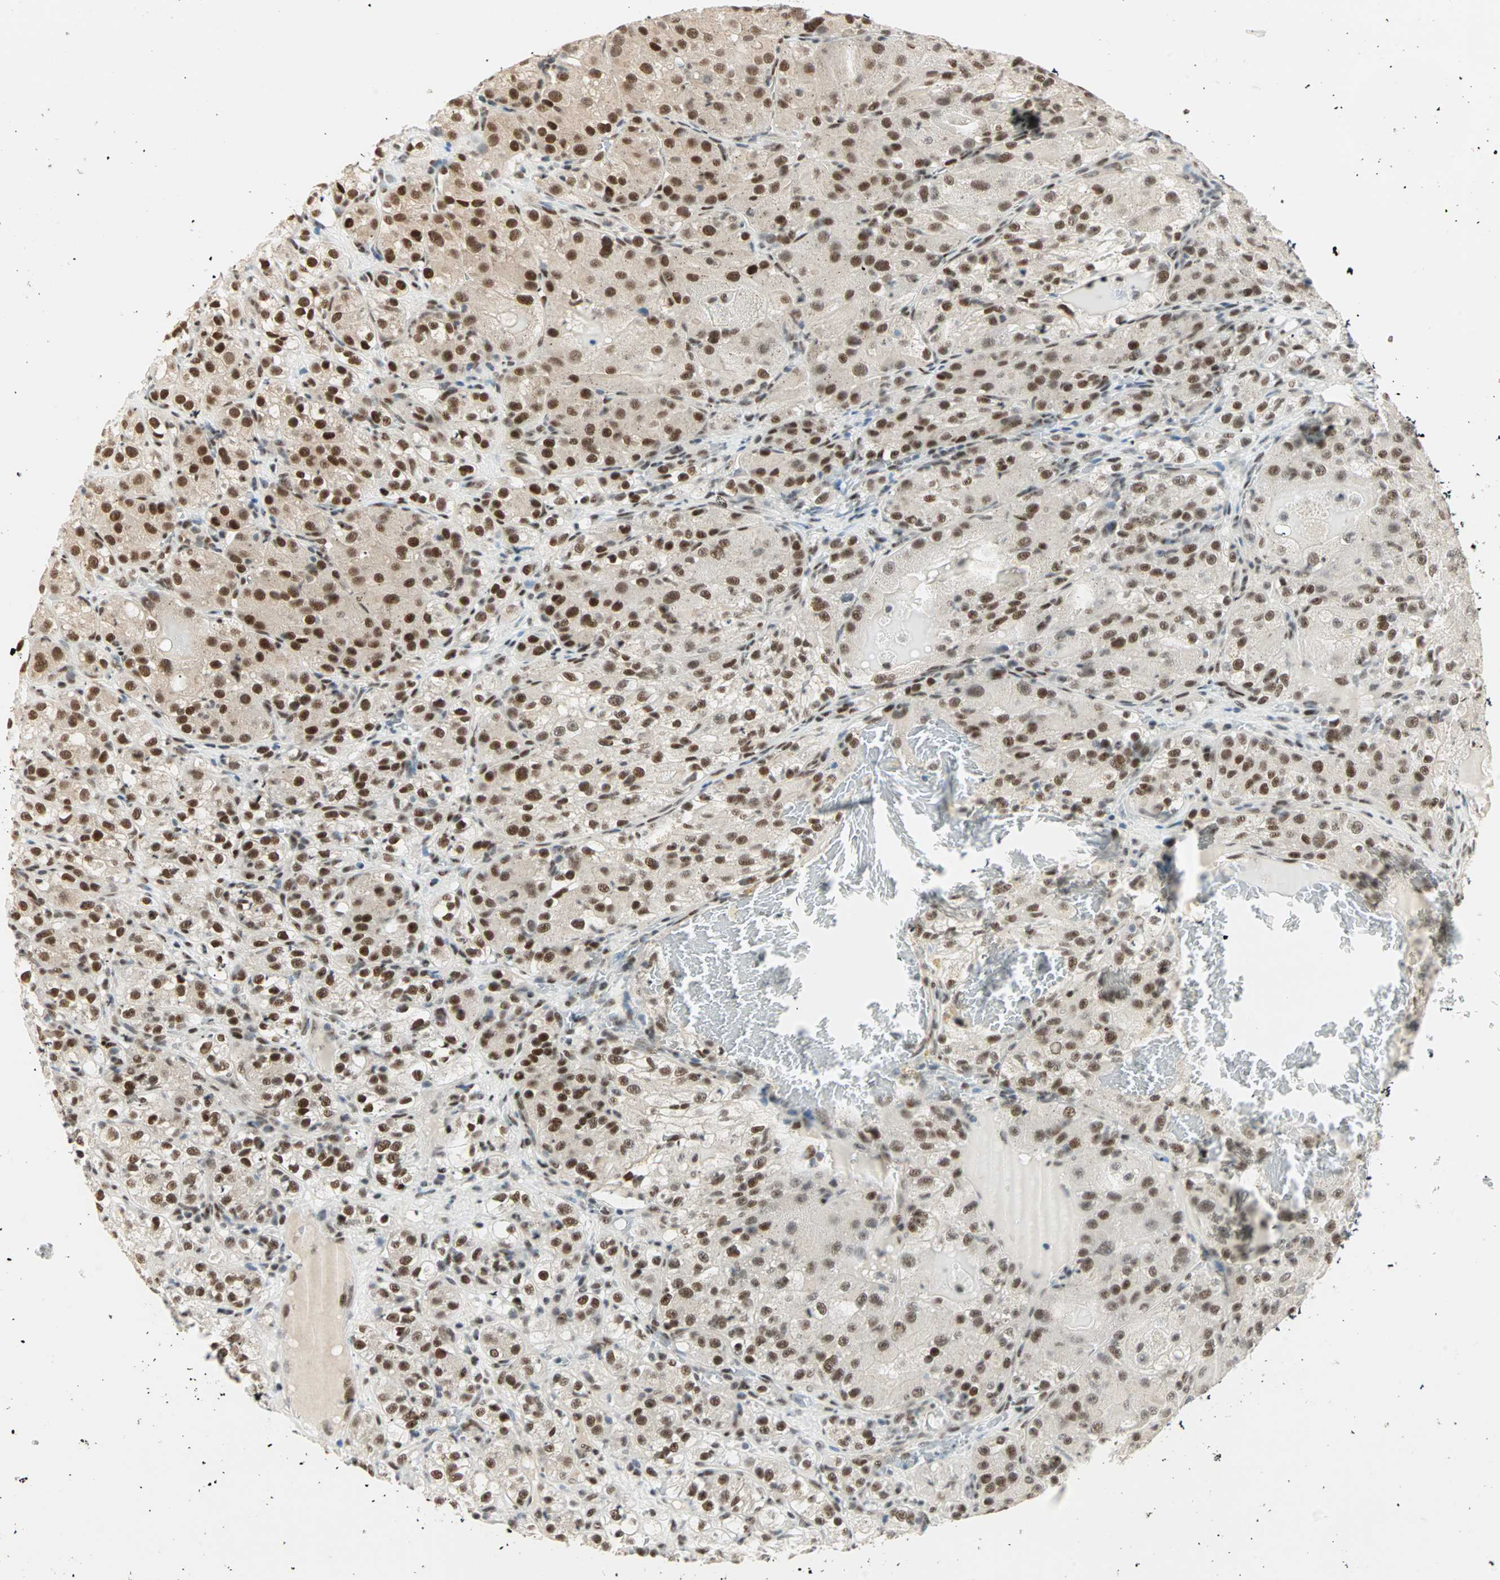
{"staining": {"intensity": "strong", "quantity": ">75%", "location": "nuclear"}, "tissue": "renal cancer", "cell_type": "Tumor cells", "image_type": "cancer", "snomed": [{"axis": "morphology", "description": "Normal tissue, NOS"}, {"axis": "morphology", "description": "Adenocarcinoma, NOS"}, {"axis": "topography", "description": "Kidney"}], "caption": "IHC of human adenocarcinoma (renal) displays high levels of strong nuclear expression in approximately >75% of tumor cells.", "gene": "BLM", "patient": {"sex": "male", "age": 61}}